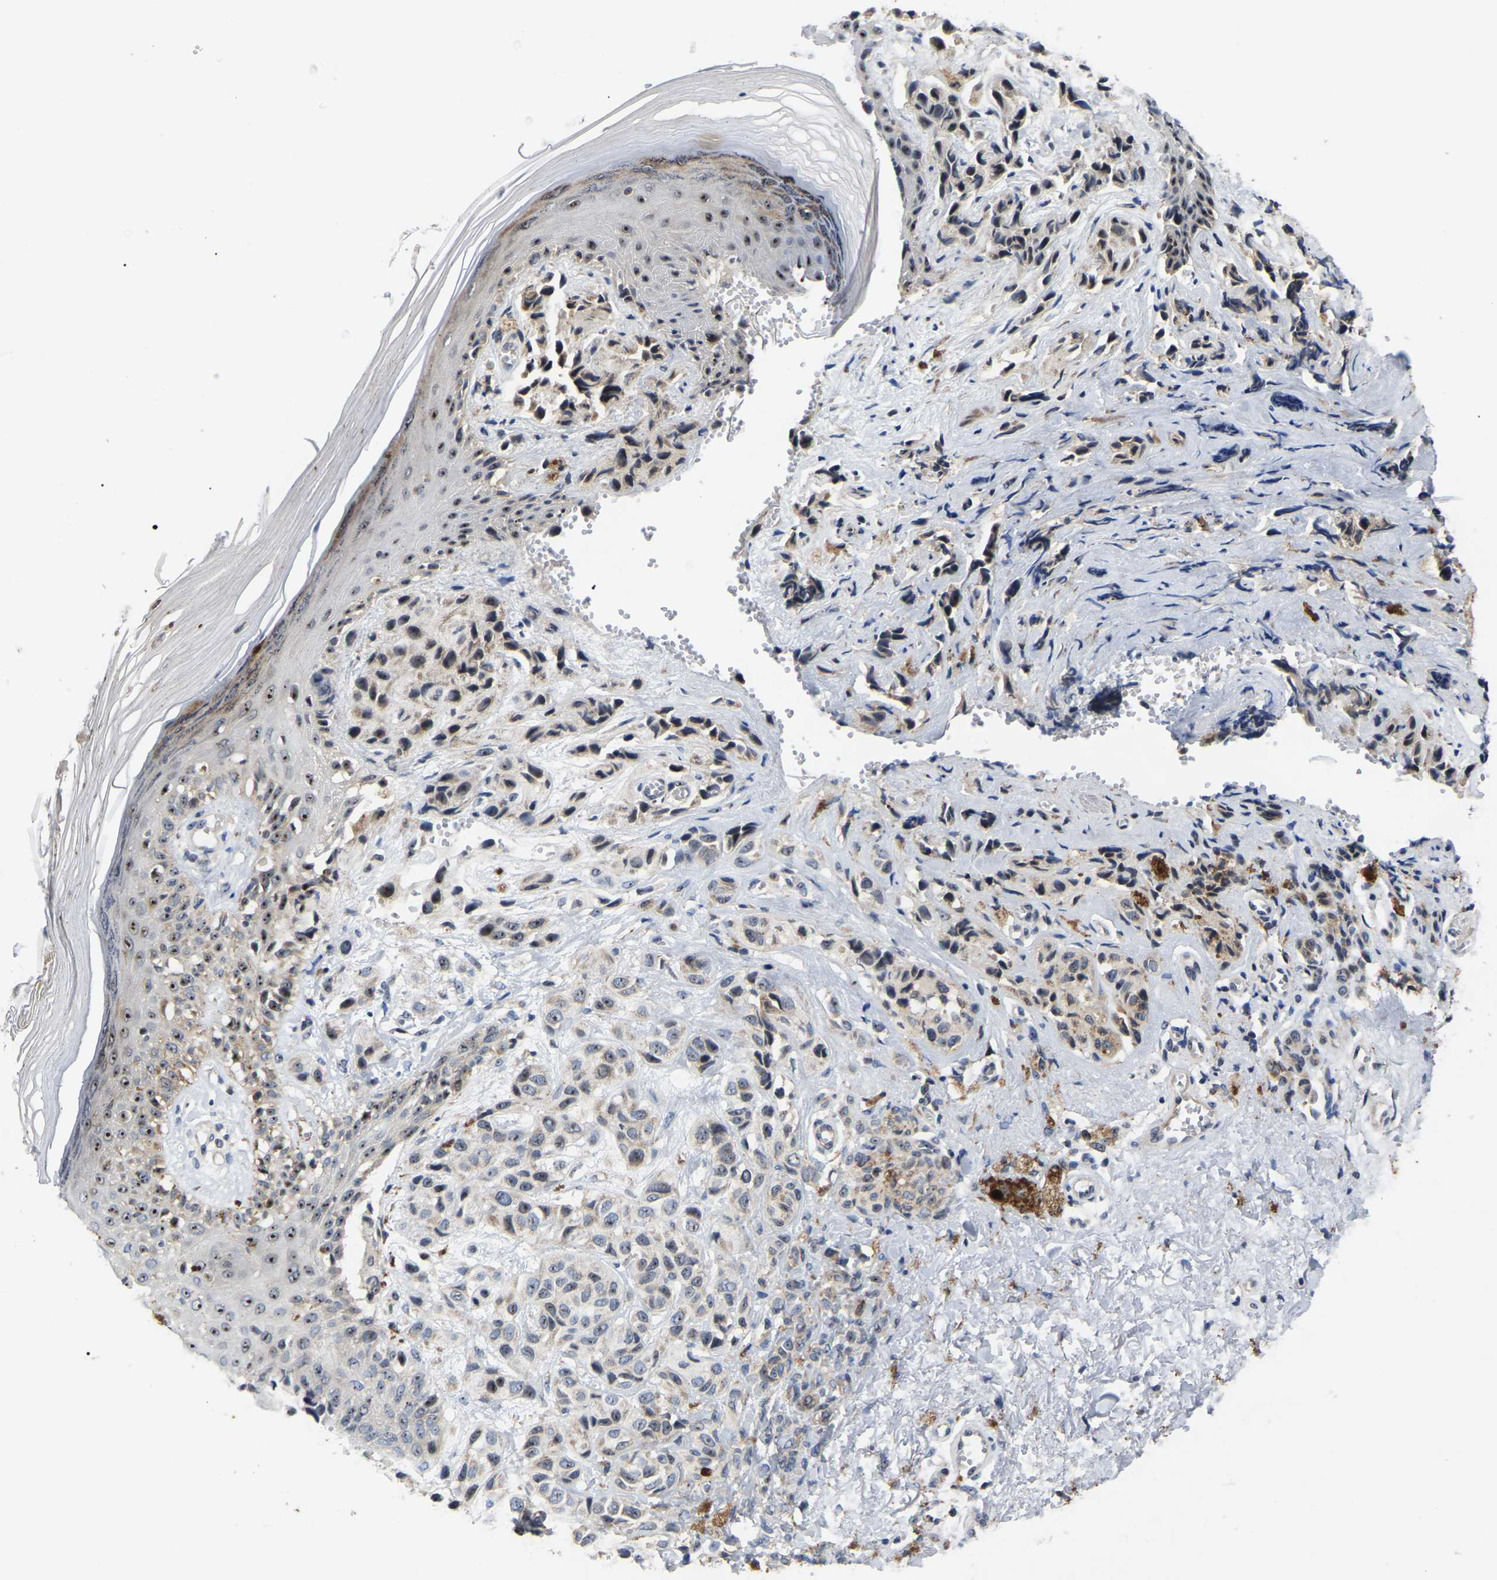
{"staining": {"intensity": "moderate", "quantity": "<25%", "location": "nuclear"}, "tissue": "melanoma", "cell_type": "Tumor cells", "image_type": "cancer", "snomed": [{"axis": "morphology", "description": "Malignant melanoma, NOS"}, {"axis": "topography", "description": "Skin"}], "caption": "Protein expression analysis of human melanoma reveals moderate nuclear positivity in about <25% of tumor cells.", "gene": "NOP53", "patient": {"sex": "female", "age": 58}}